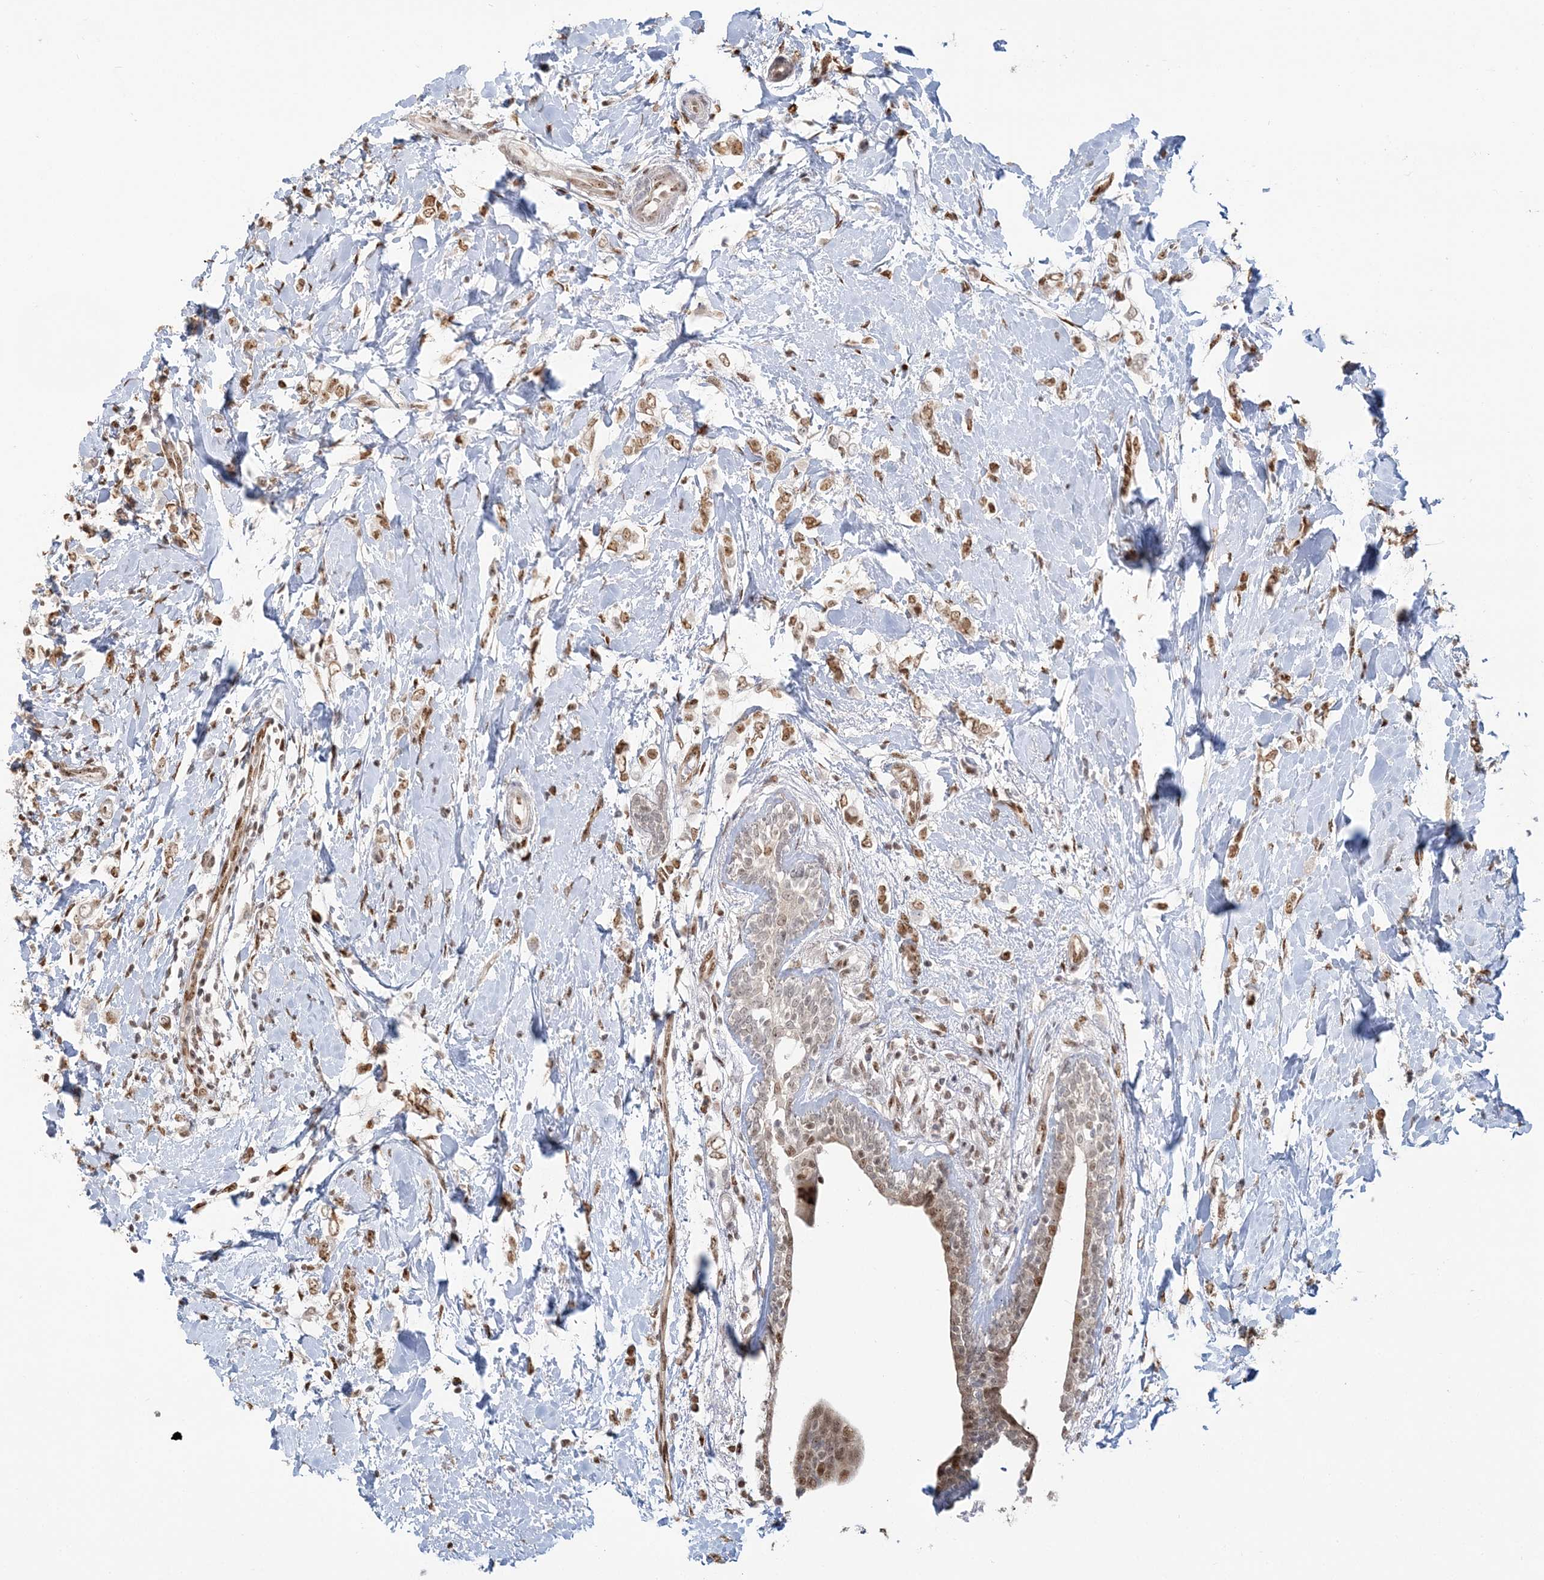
{"staining": {"intensity": "moderate", "quantity": ">75%", "location": "nuclear"}, "tissue": "breast cancer", "cell_type": "Tumor cells", "image_type": "cancer", "snomed": [{"axis": "morphology", "description": "Normal tissue, NOS"}, {"axis": "morphology", "description": "Lobular carcinoma"}, {"axis": "topography", "description": "Breast"}], "caption": "Immunohistochemical staining of human breast cancer (lobular carcinoma) shows medium levels of moderate nuclear positivity in approximately >75% of tumor cells.", "gene": "SUMO2", "patient": {"sex": "female", "age": 47}}